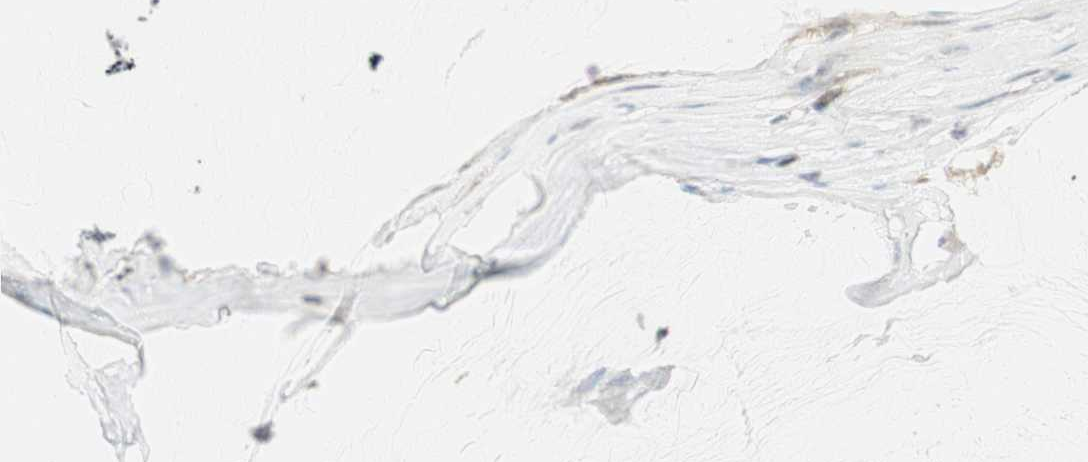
{"staining": {"intensity": "weak", "quantity": ">75%", "location": "cytoplasmic/membranous,nuclear"}, "tissue": "ovarian cancer", "cell_type": "Tumor cells", "image_type": "cancer", "snomed": [{"axis": "morphology", "description": "Cystadenocarcinoma, mucinous, NOS"}, {"axis": "topography", "description": "Ovary"}], "caption": "Protein staining of mucinous cystadenocarcinoma (ovarian) tissue exhibits weak cytoplasmic/membranous and nuclear expression in approximately >75% of tumor cells.", "gene": "PPP1CA", "patient": {"sex": "female", "age": 39}}